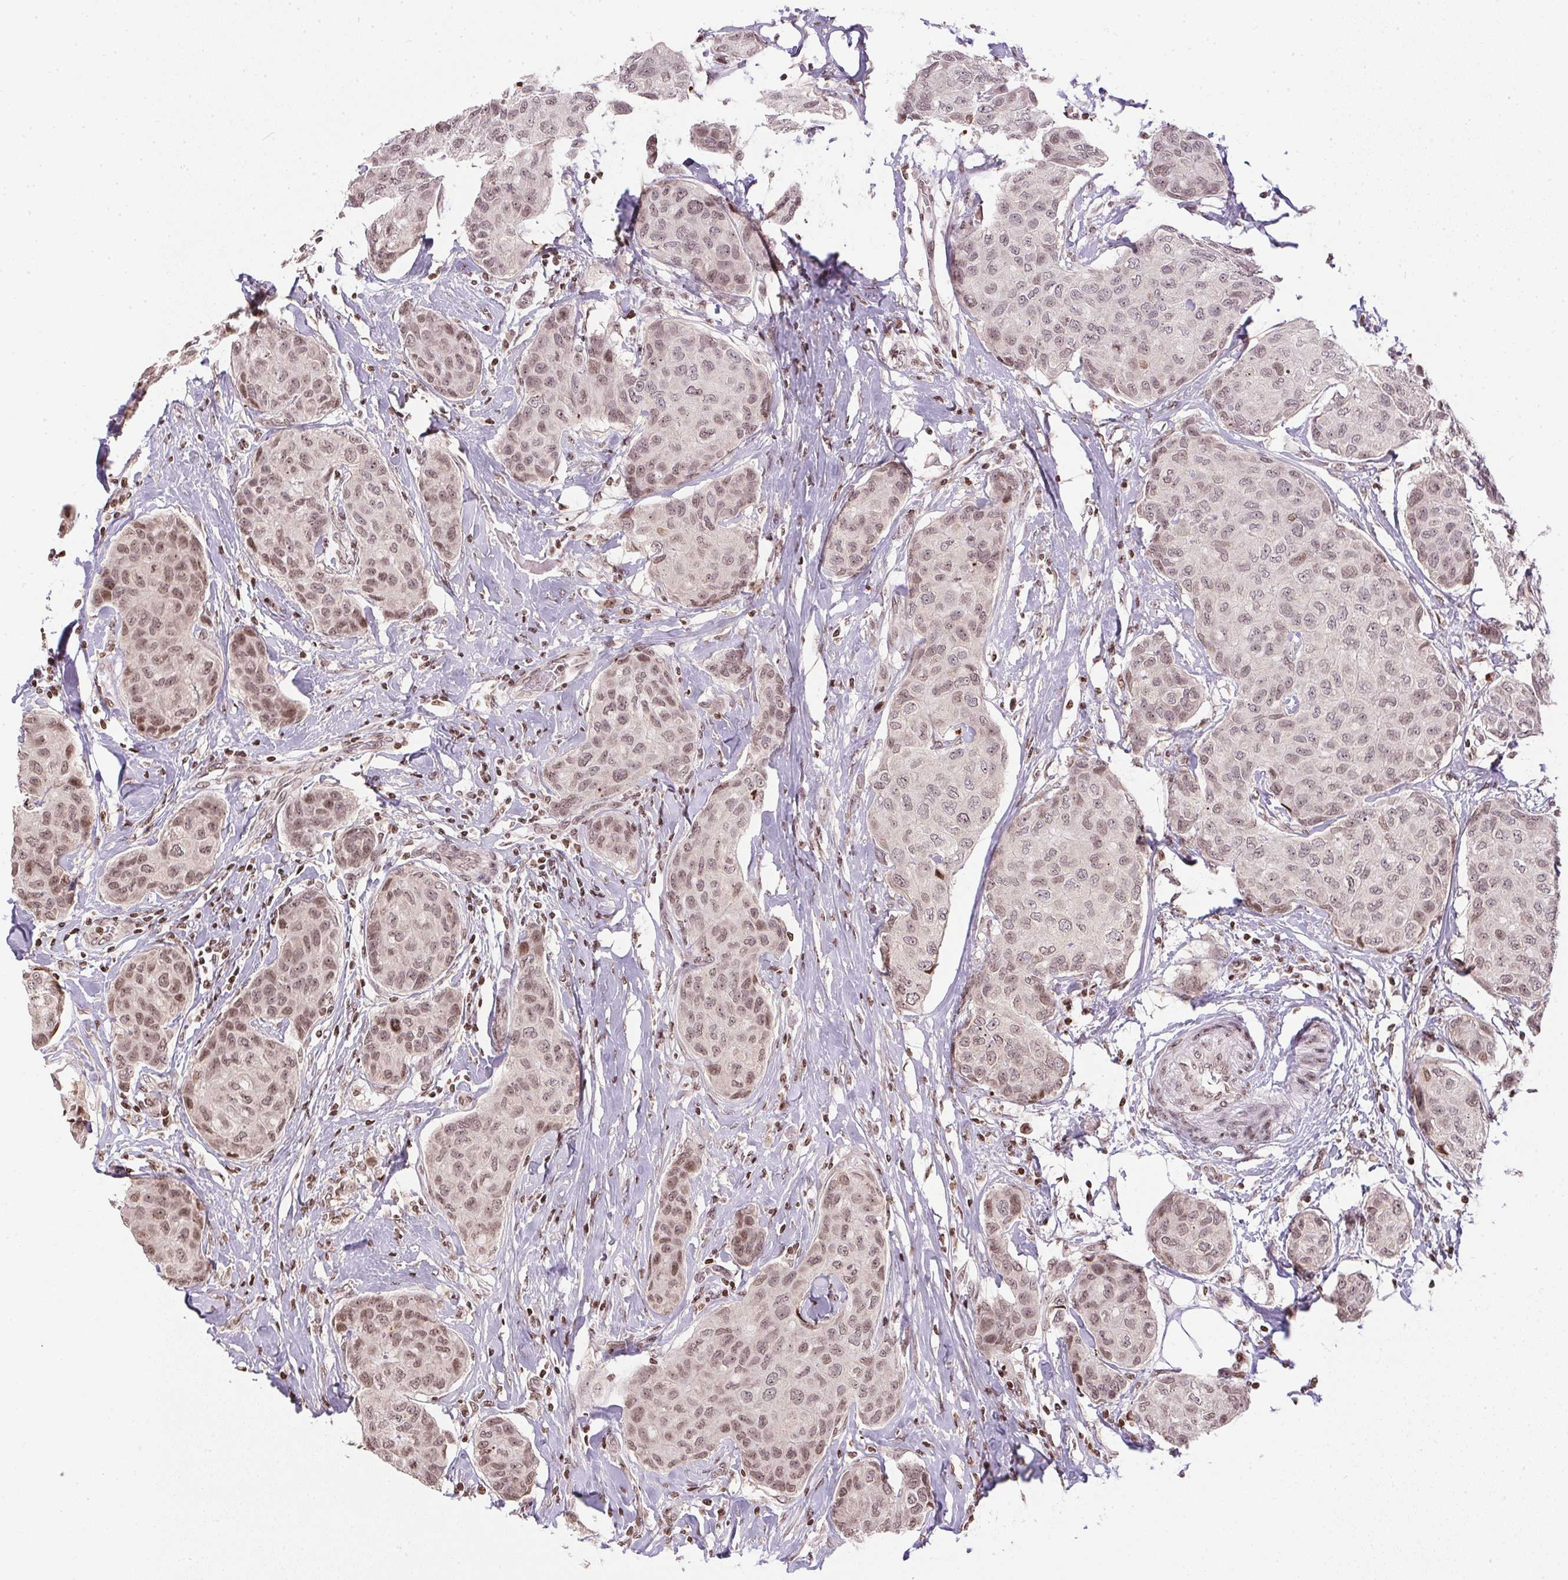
{"staining": {"intensity": "weak", "quantity": ">75%", "location": "nuclear"}, "tissue": "breast cancer", "cell_type": "Tumor cells", "image_type": "cancer", "snomed": [{"axis": "morphology", "description": "Duct carcinoma"}, {"axis": "topography", "description": "Breast"}], "caption": "Immunohistochemical staining of breast cancer (intraductal carcinoma) shows low levels of weak nuclear protein positivity in approximately >75% of tumor cells. (DAB (3,3'-diaminobenzidine) IHC with brightfield microscopy, high magnification).", "gene": "RNF181", "patient": {"sex": "female", "age": 80}}